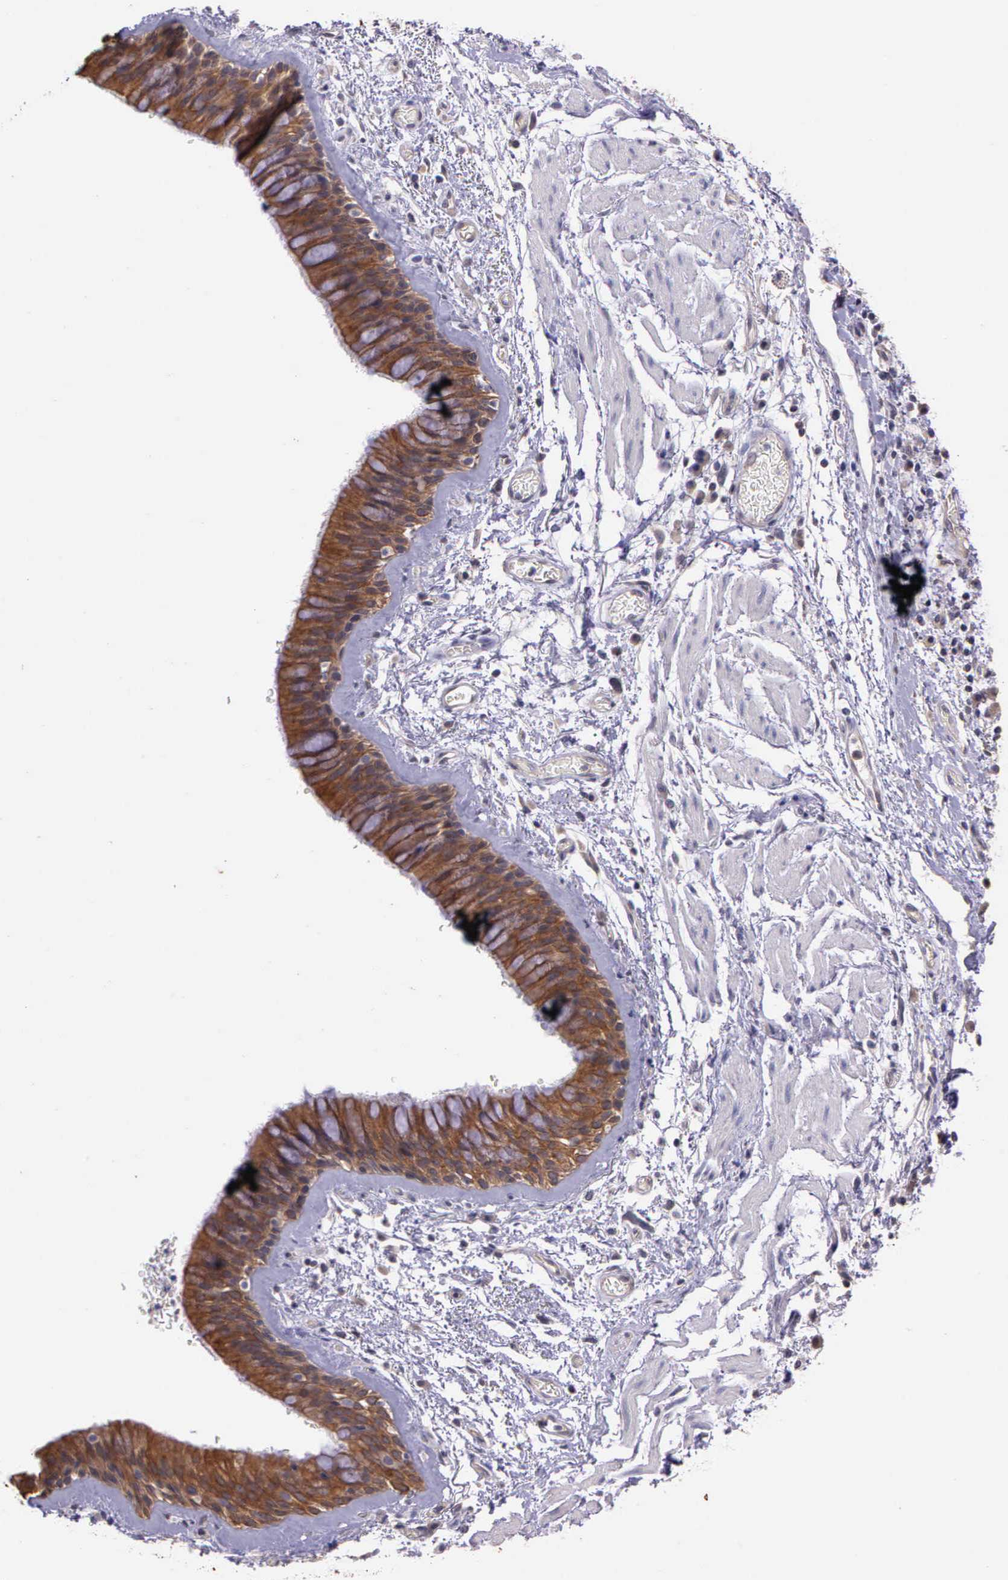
{"staining": {"intensity": "strong", "quantity": ">75%", "location": "cytoplasmic/membranous"}, "tissue": "bronchus", "cell_type": "Respiratory epithelial cells", "image_type": "normal", "snomed": [{"axis": "morphology", "description": "Normal tissue, NOS"}, {"axis": "topography", "description": "Bronchus"}, {"axis": "topography", "description": "Lung"}], "caption": "Respiratory epithelial cells display strong cytoplasmic/membranous expression in approximately >75% of cells in normal bronchus. (Stains: DAB (3,3'-diaminobenzidine) in brown, nuclei in blue, Microscopy: brightfield microscopy at high magnification).", "gene": "IGBP1P2", "patient": {"sex": "female", "age": 57}}